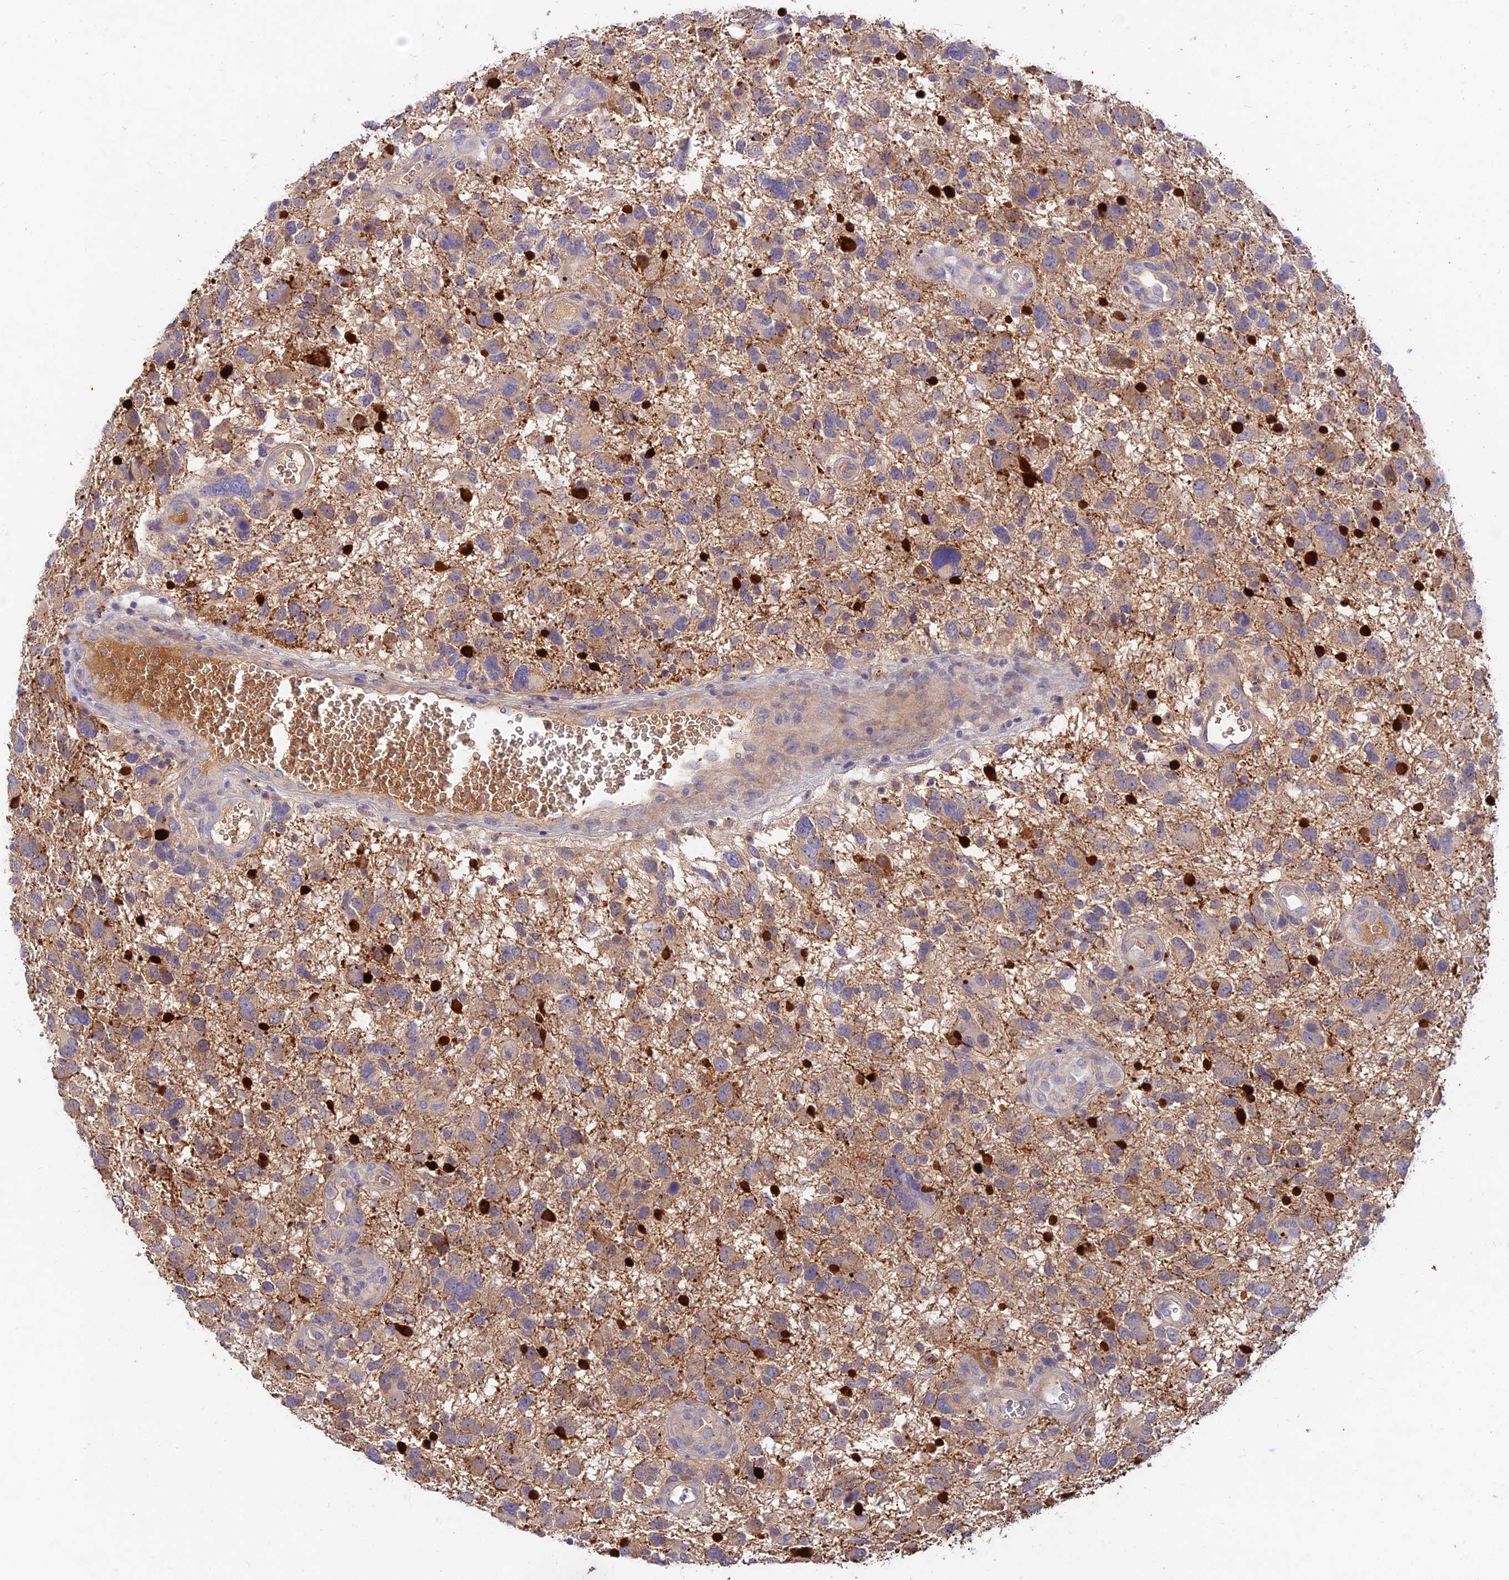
{"staining": {"intensity": "negative", "quantity": "none", "location": "none"}, "tissue": "glioma", "cell_type": "Tumor cells", "image_type": "cancer", "snomed": [{"axis": "morphology", "description": "Glioma, malignant, High grade"}, {"axis": "topography", "description": "Brain"}], "caption": "The image exhibits no significant staining in tumor cells of high-grade glioma (malignant). (DAB immunohistochemistry with hematoxylin counter stain).", "gene": "ACSM5", "patient": {"sex": "male", "age": 61}}